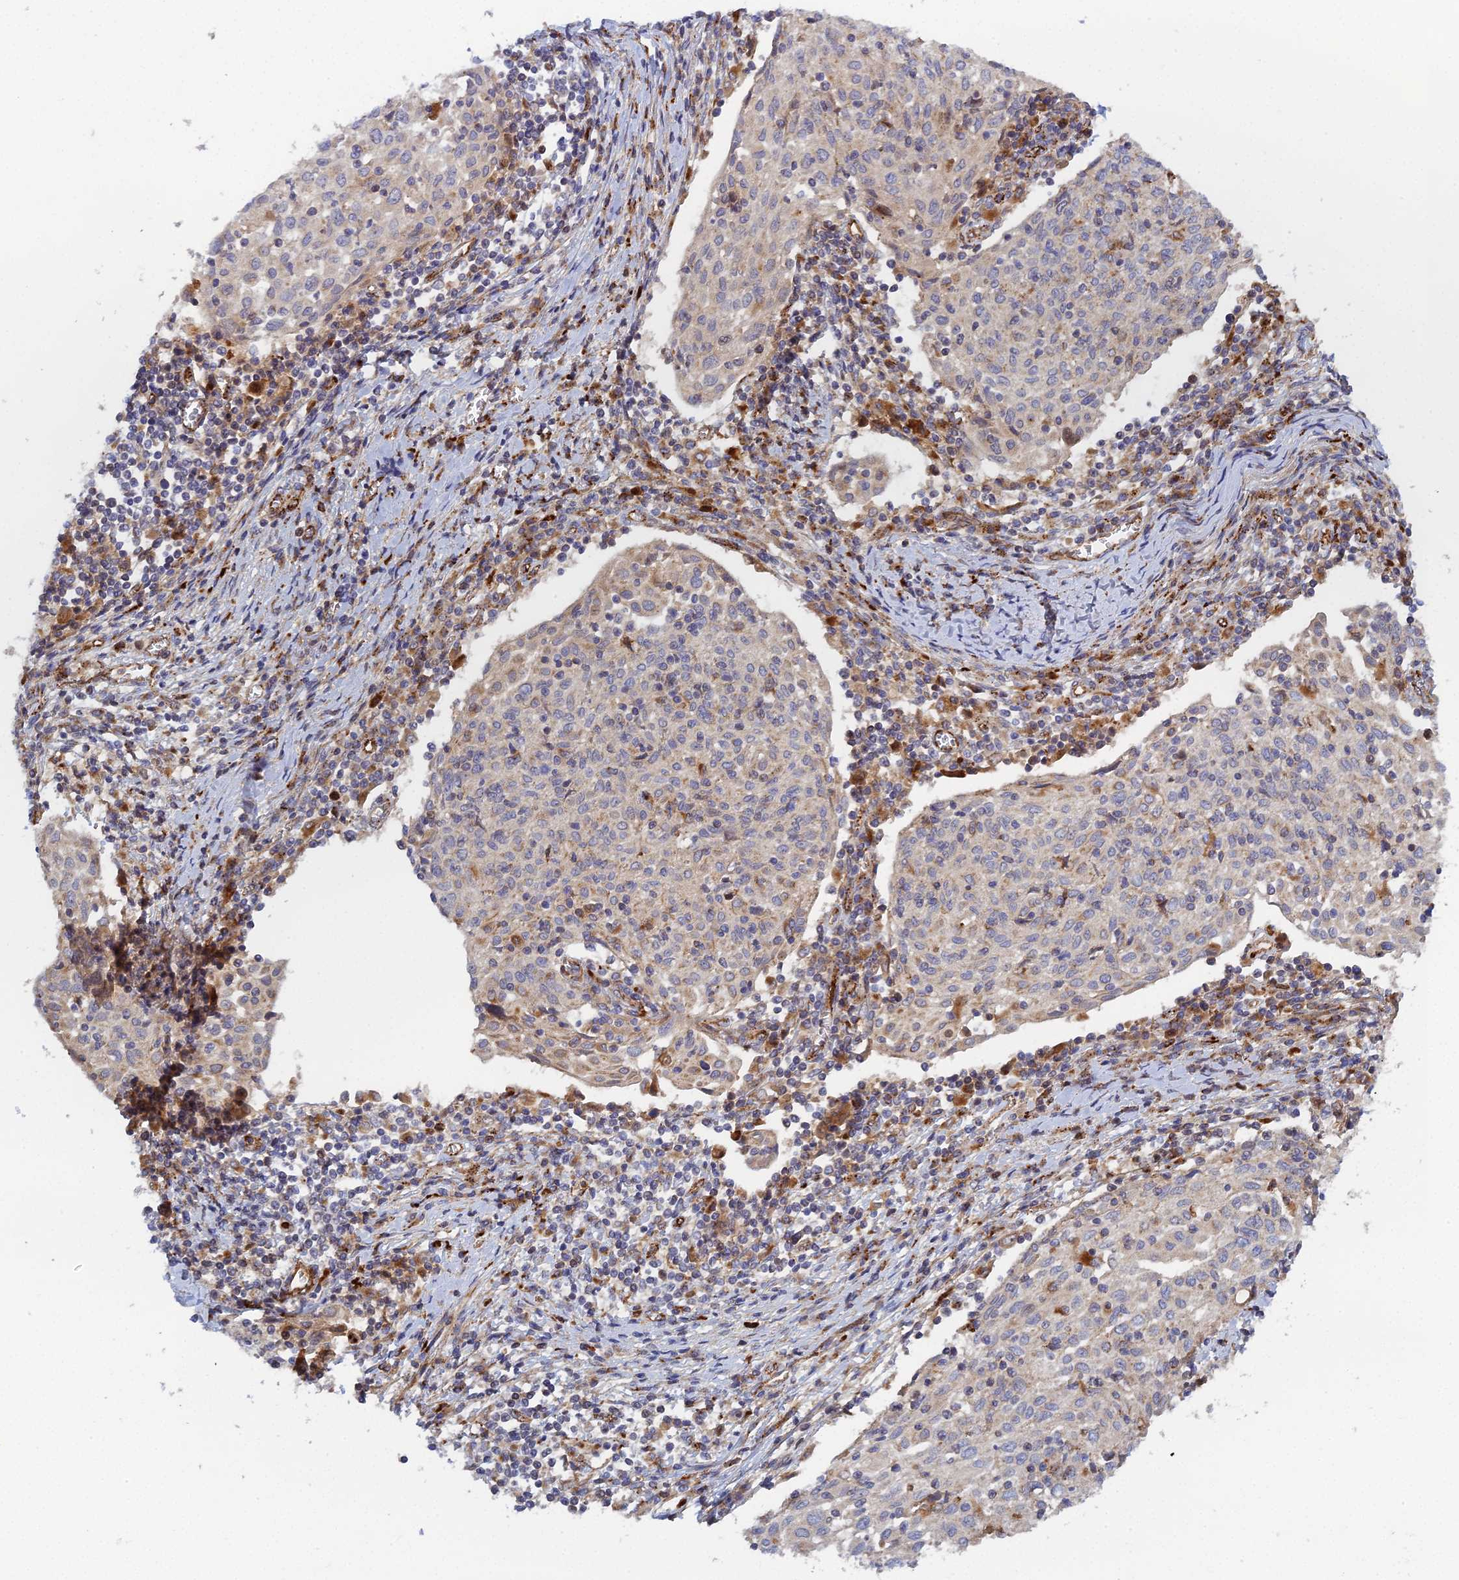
{"staining": {"intensity": "negative", "quantity": "none", "location": "none"}, "tissue": "cervical cancer", "cell_type": "Tumor cells", "image_type": "cancer", "snomed": [{"axis": "morphology", "description": "Squamous cell carcinoma, NOS"}, {"axis": "topography", "description": "Cervix"}], "caption": "DAB immunohistochemical staining of human cervical cancer reveals no significant positivity in tumor cells. (Brightfield microscopy of DAB (3,3'-diaminobenzidine) IHC at high magnification).", "gene": "PPP2R3C", "patient": {"sex": "female", "age": 52}}